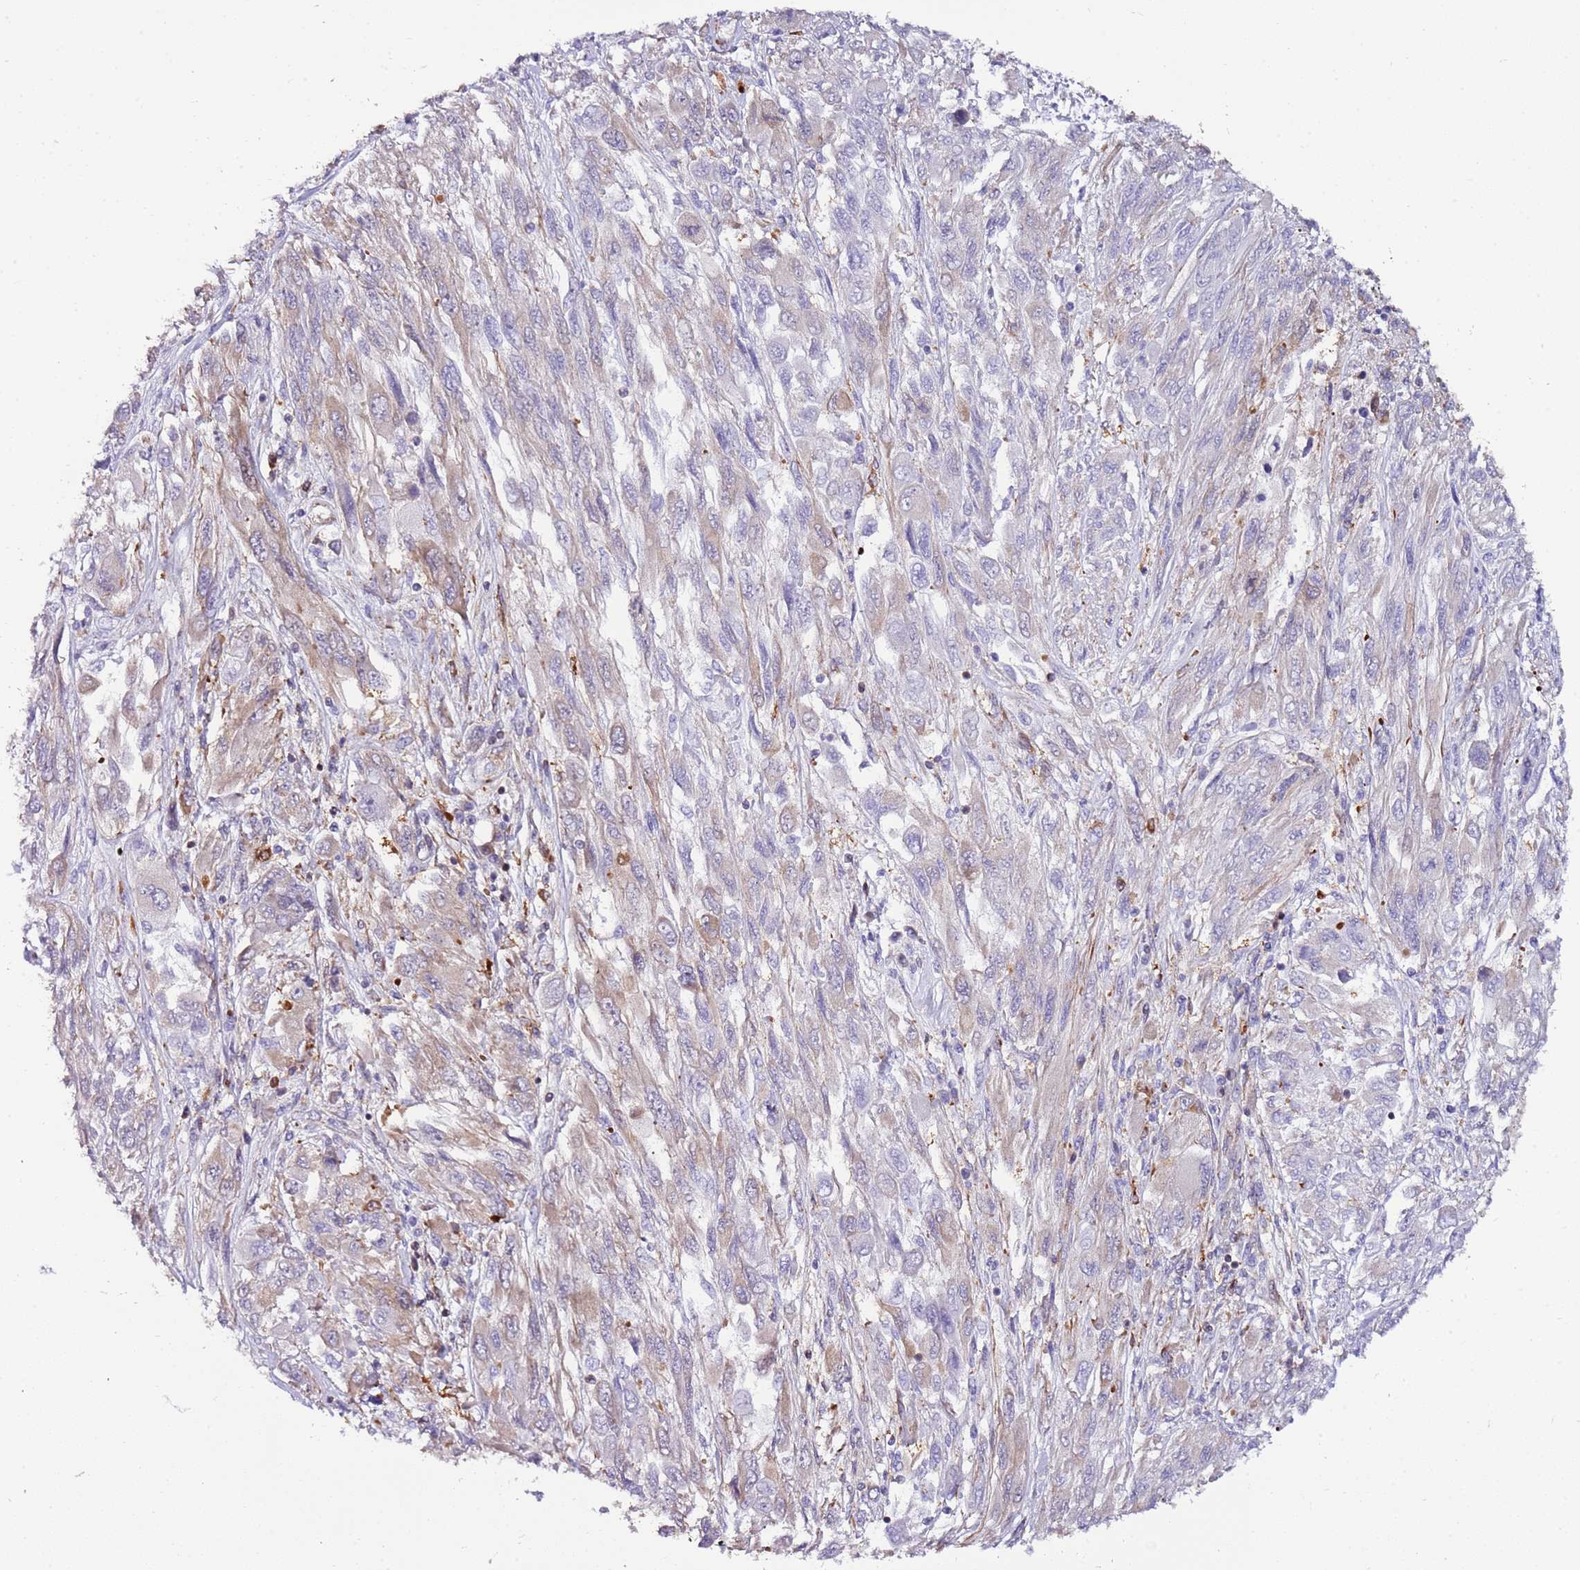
{"staining": {"intensity": "weak", "quantity": "<25%", "location": "cytoplasmic/membranous"}, "tissue": "melanoma", "cell_type": "Tumor cells", "image_type": "cancer", "snomed": [{"axis": "morphology", "description": "Malignant melanoma, NOS"}, {"axis": "topography", "description": "Skin"}], "caption": "IHC micrograph of neoplastic tissue: human melanoma stained with DAB (3,3'-diaminobenzidine) demonstrates no significant protein positivity in tumor cells.", "gene": "ATXN2L", "patient": {"sex": "female", "age": 91}}